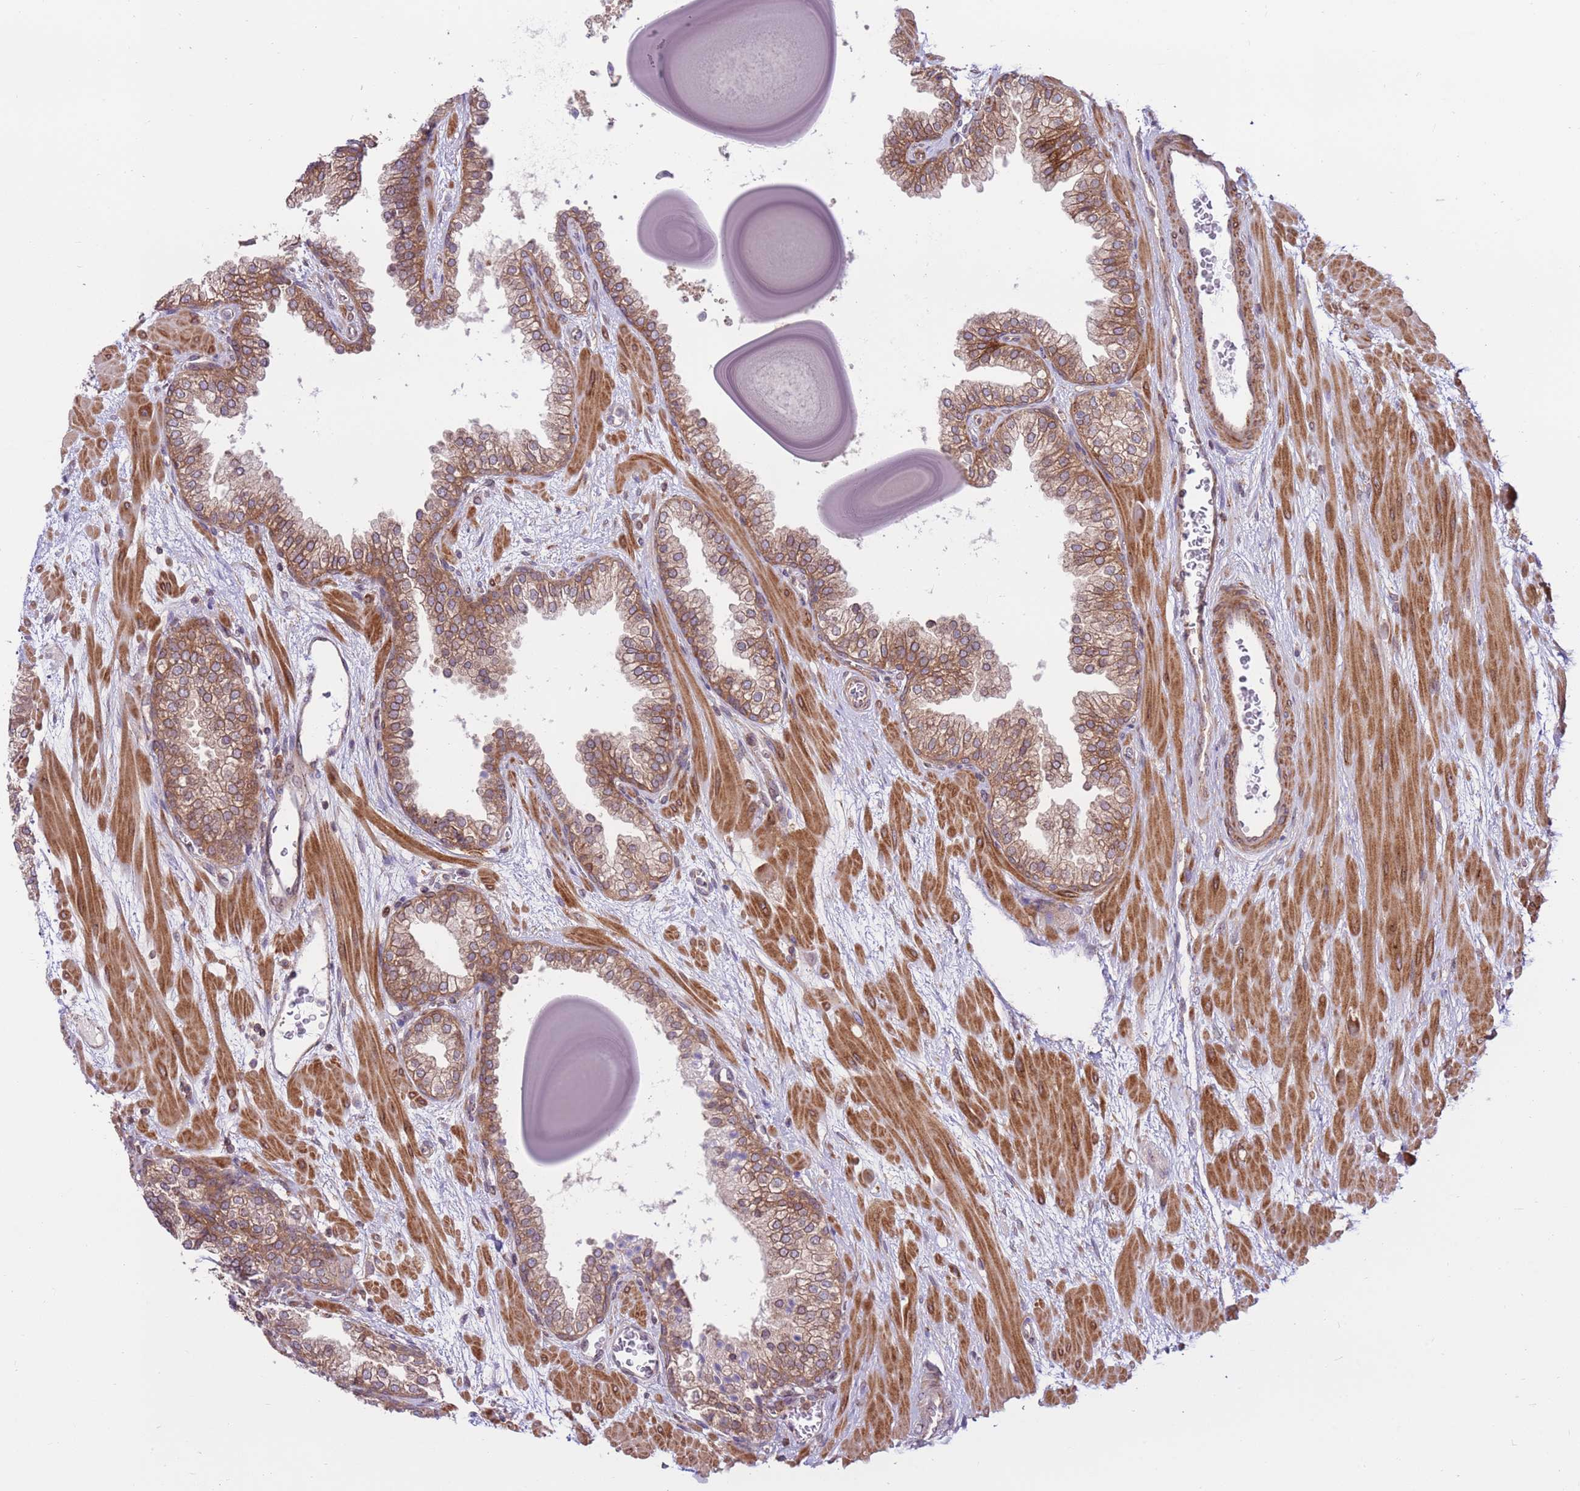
{"staining": {"intensity": "moderate", "quantity": ">75%", "location": "cytoplasmic/membranous"}, "tissue": "prostate", "cell_type": "Glandular cells", "image_type": "normal", "snomed": [{"axis": "morphology", "description": "Normal tissue, NOS"}, {"axis": "topography", "description": "Prostate"}], "caption": "Approximately >75% of glandular cells in unremarkable human prostate reveal moderate cytoplasmic/membranous protein positivity as visualized by brown immunohistochemical staining.", "gene": "DDX19B", "patient": {"sex": "male", "age": 48}}